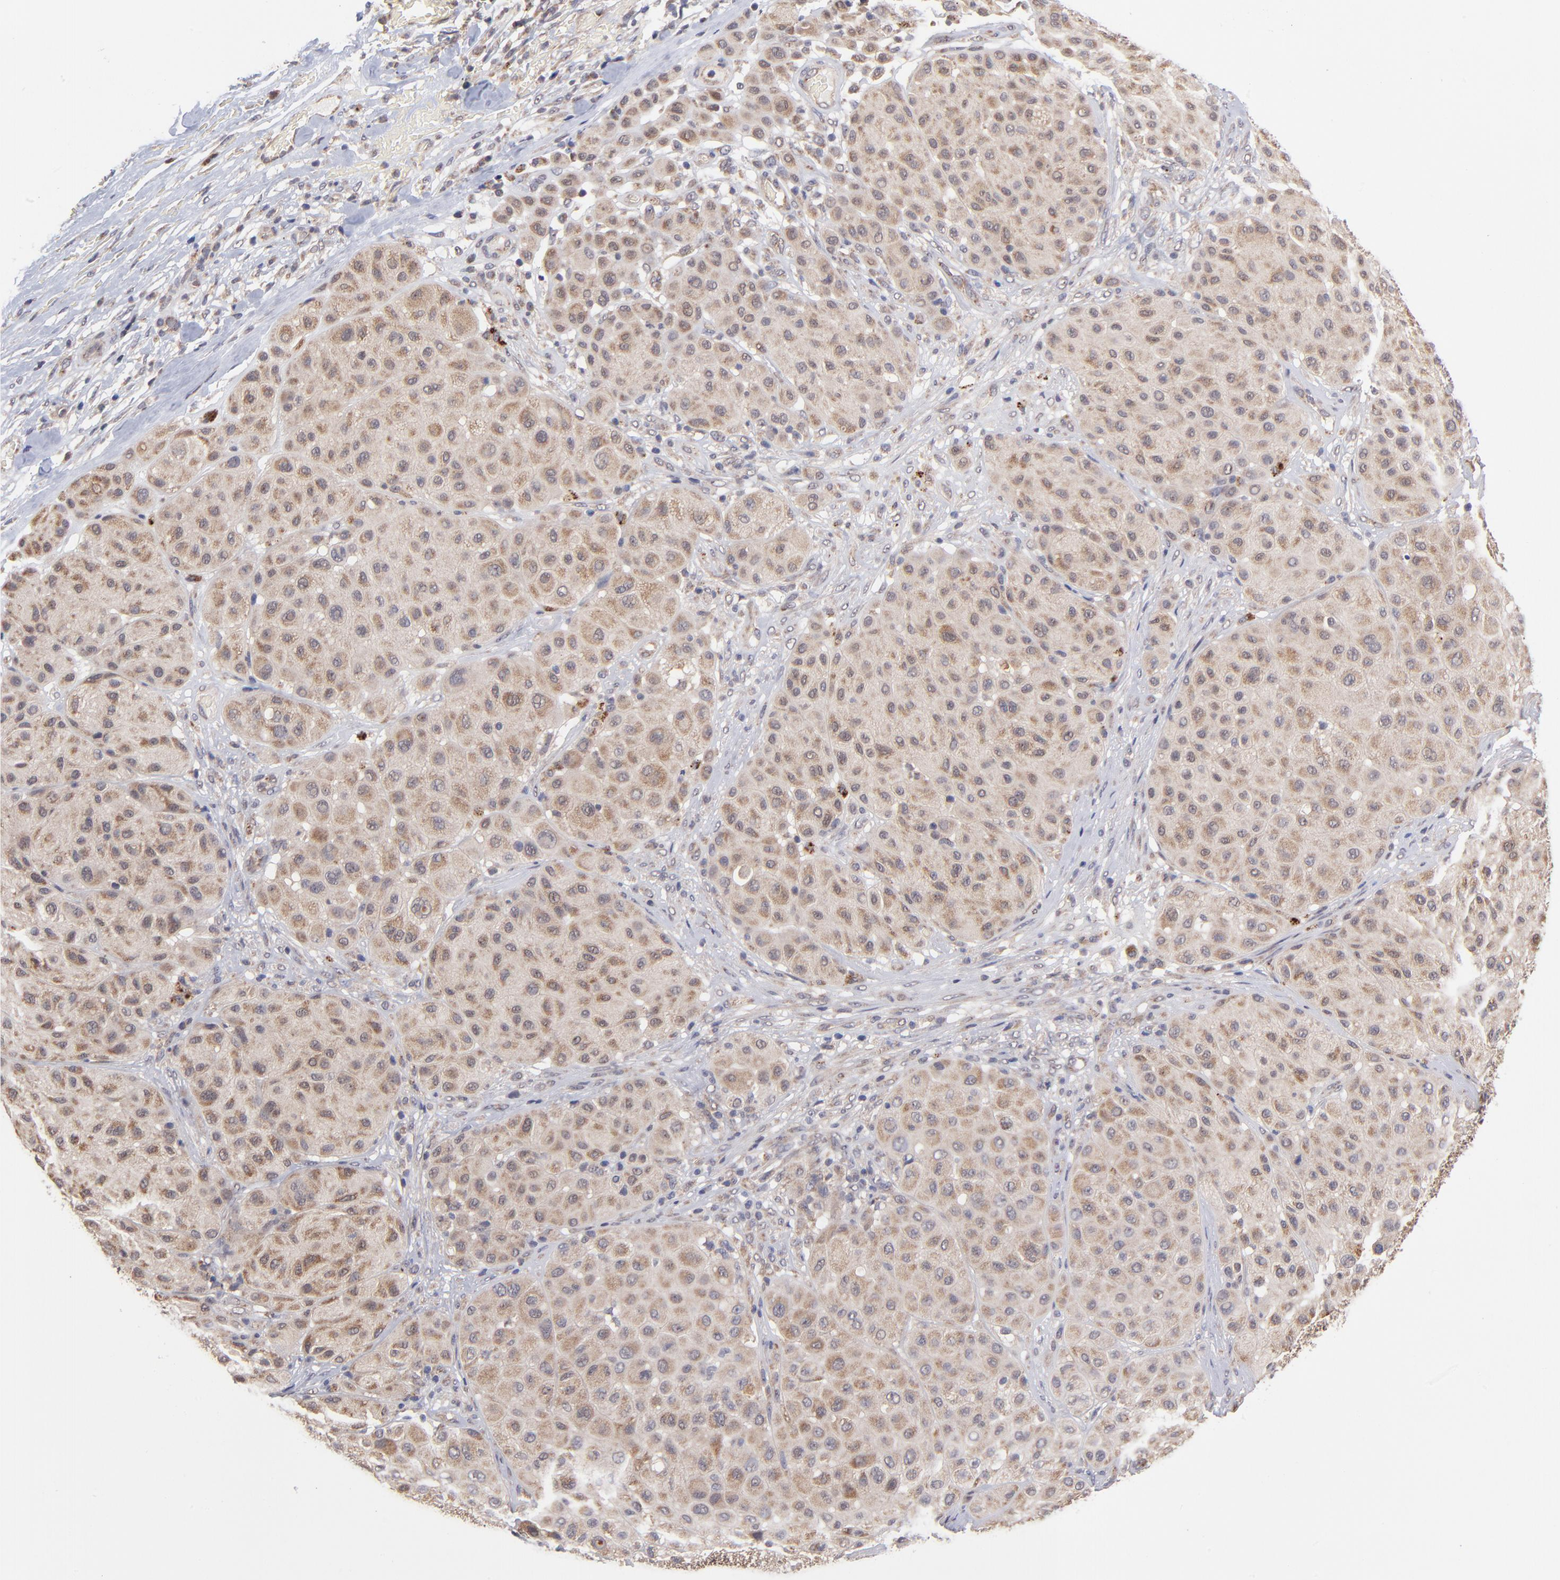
{"staining": {"intensity": "moderate", "quantity": ">75%", "location": "cytoplasmic/membranous"}, "tissue": "melanoma", "cell_type": "Tumor cells", "image_type": "cancer", "snomed": [{"axis": "morphology", "description": "Normal tissue, NOS"}, {"axis": "morphology", "description": "Malignant melanoma, Metastatic site"}, {"axis": "topography", "description": "Skin"}], "caption": "IHC staining of malignant melanoma (metastatic site), which exhibits medium levels of moderate cytoplasmic/membranous staining in about >75% of tumor cells indicating moderate cytoplasmic/membranous protein expression. The staining was performed using DAB (brown) for protein detection and nuclei were counterstained in hematoxylin (blue).", "gene": "UBE2H", "patient": {"sex": "male", "age": 41}}